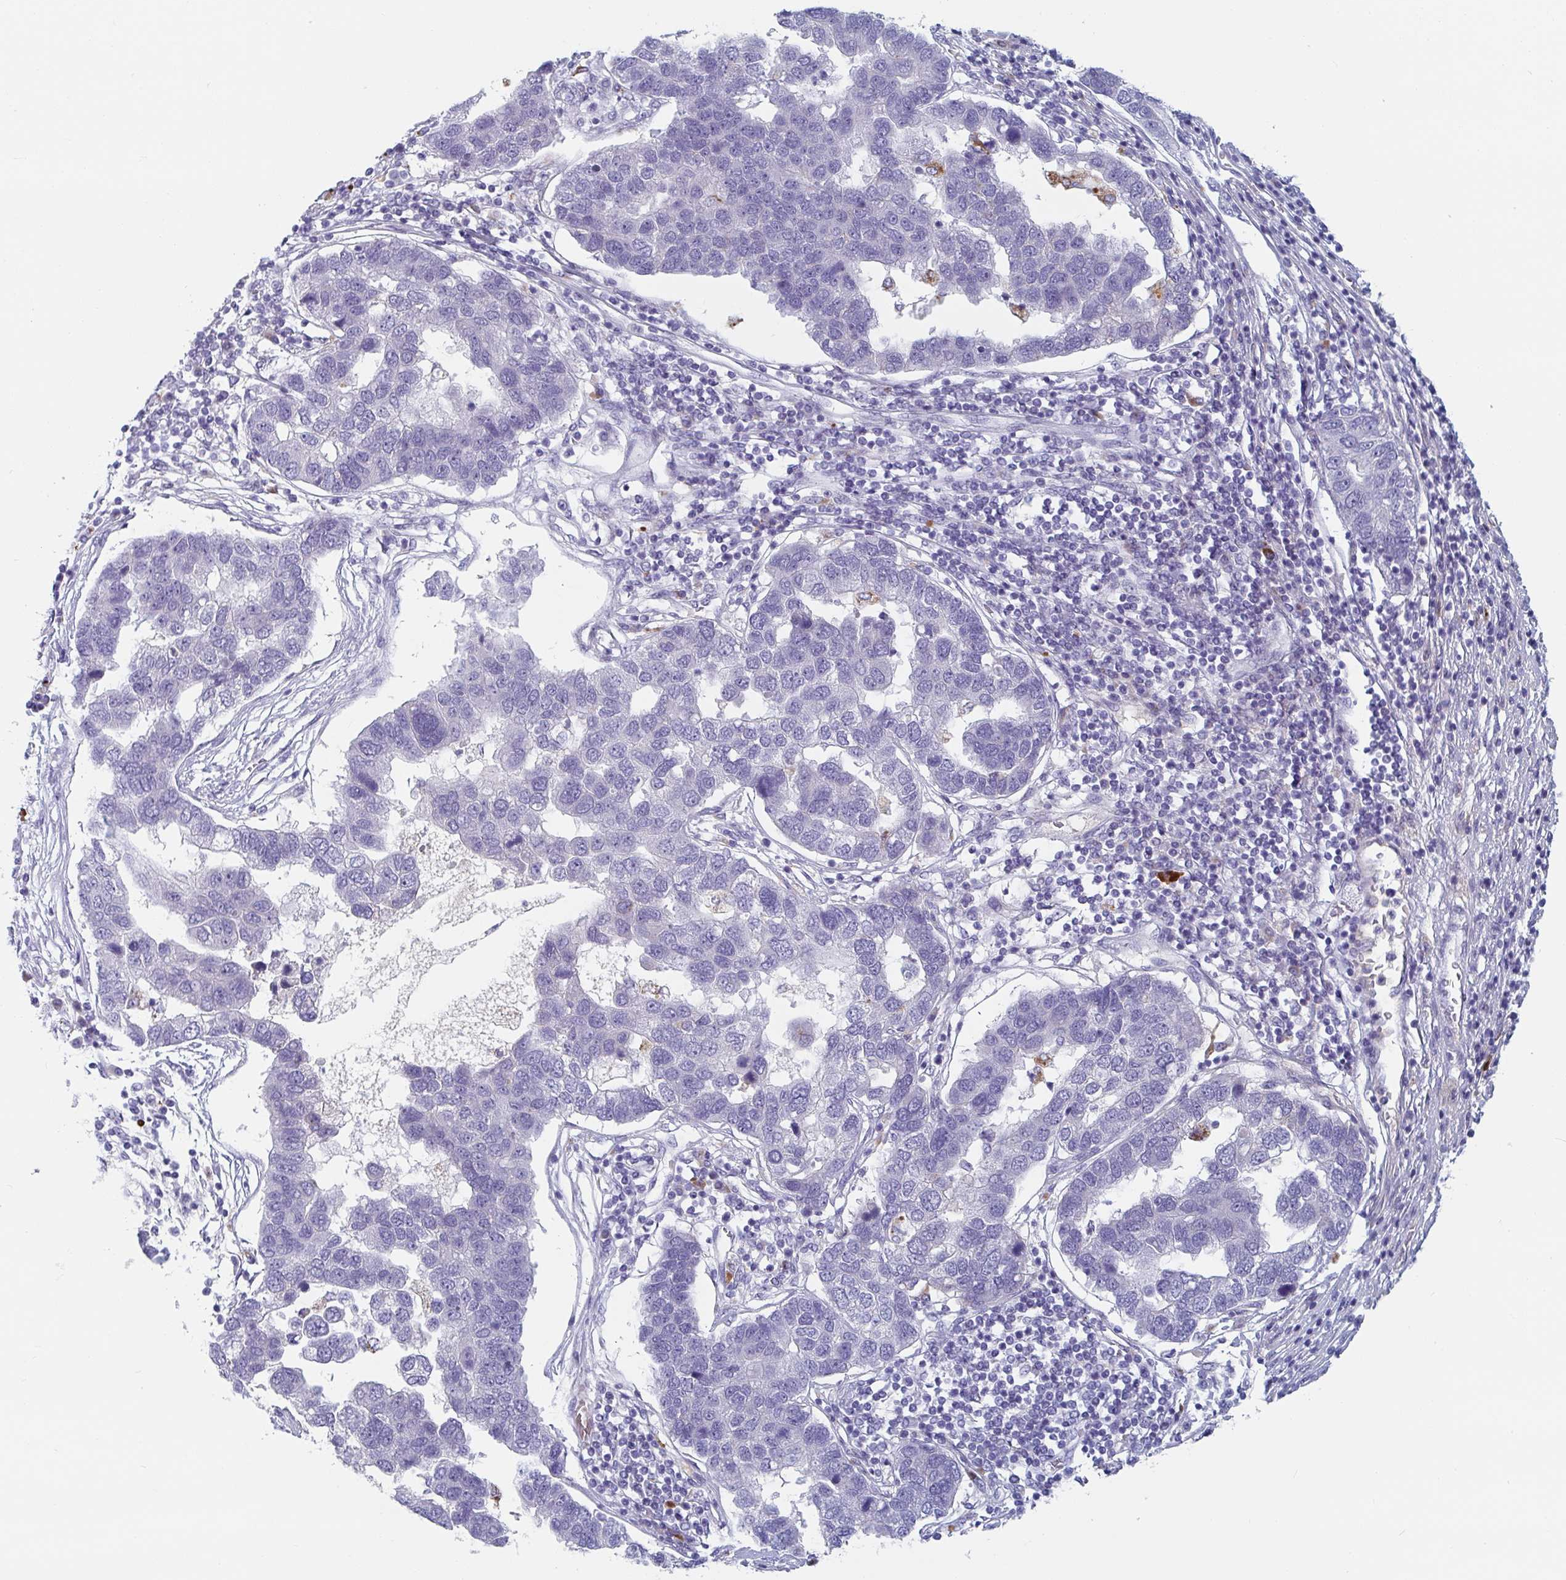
{"staining": {"intensity": "negative", "quantity": "none", "location": "none"}, "tissue": "pancreatic cancer", "cell_type": "Tumor cells", "image_type": "cancer", "snomed": [{"axis": "morphology", "description": "Adenocarcinoma, NOS"}, {"axis": "topography", "description": "Pancreas"}], "caption": "A high-resolution image shows immunohistochemistry staining of adenocarcinoma (pancreatic), which exhibits no significant staining in tumor cells.", "gene": "NT5C3B", "patient": {"sex": "female", "age": 61}}